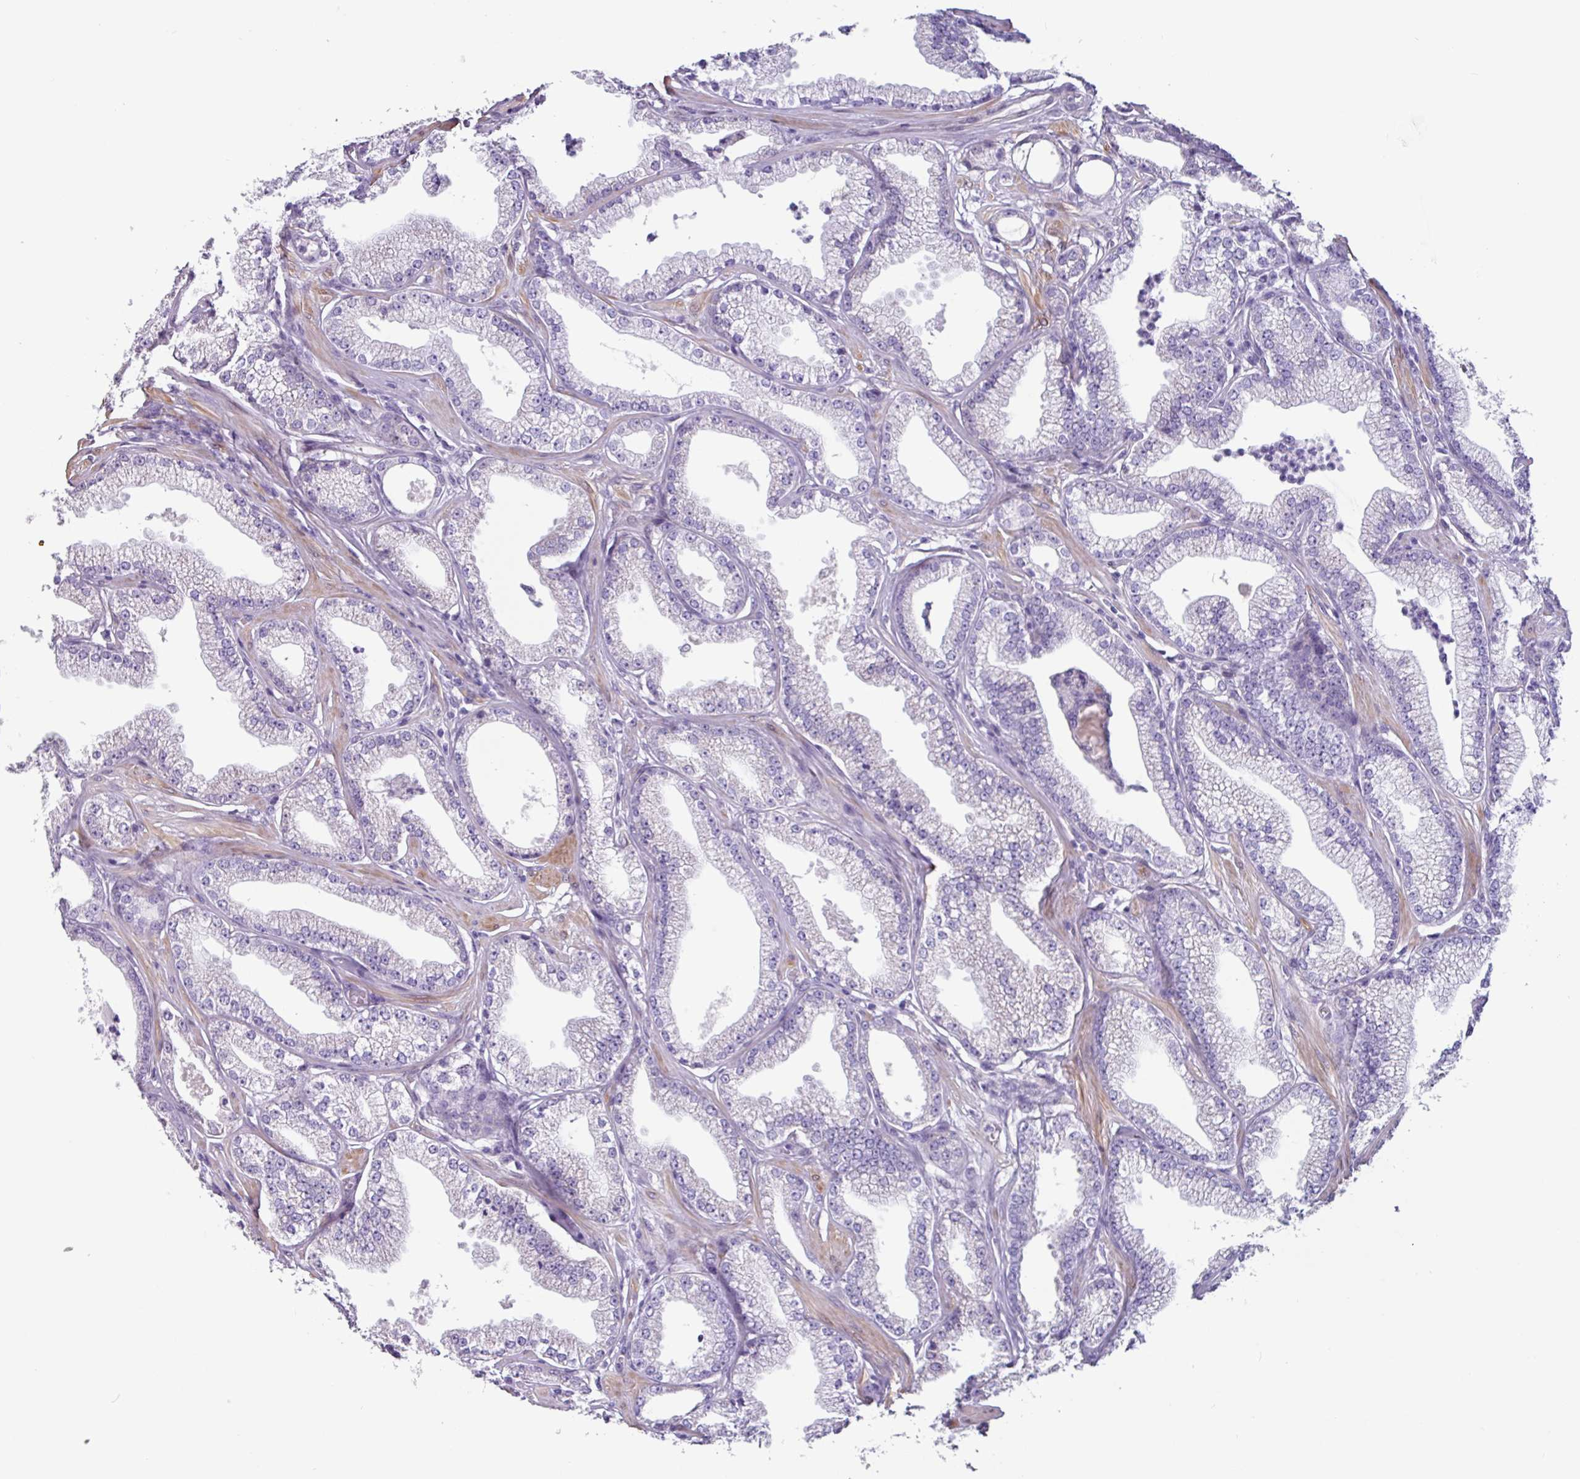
{"staining": {"intensity": "negative", "quantity": "none", "location": "none"}, "tissue": "prostate cancer", "cell_type": "Tumor cells", "image_type": "cancer", "snomed": [{"axis": "morphology", "description": "Adenocarcinoma, High grade"}, {"axis": "topography", "description": "Prostate"}], "caption": "An immunohistochemistry (IHC) histopathology image of prostate high-grade adenocarcinoma is shown. There is no staining in tumor cells of prostate high-grade adenocarcinoma.", "gene": "OTX1", "patient": {"sex": "male", "age": 67}}